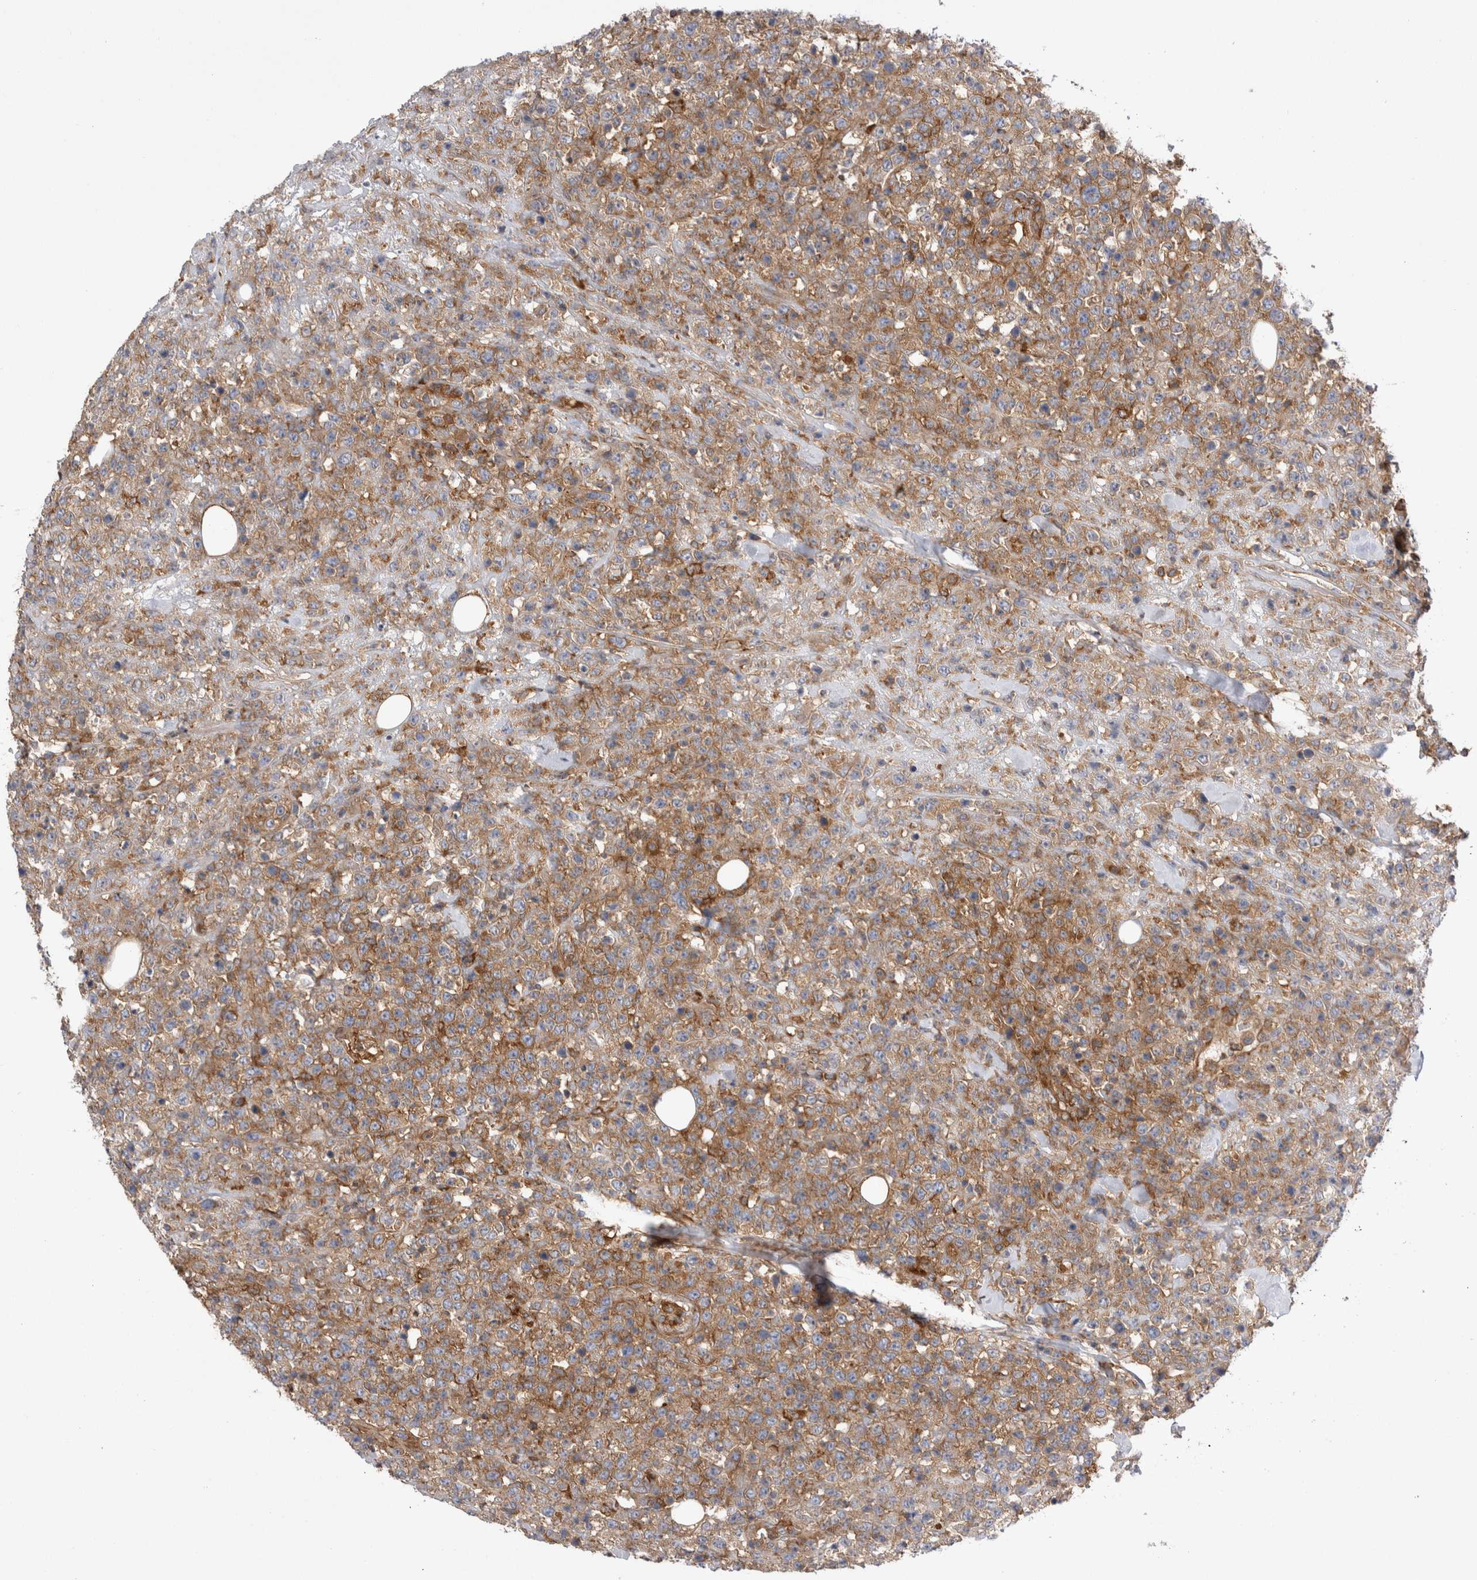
{"staining": {"intensity": "moderate", "quantity": ">75%", "location": "cytoplasmic/membranous"}, "tissue": "lymphoma", "cell_type": "Tumor cells", "image_type": "cancer", "snomed": [{"axis": "morphology", "description": "Malignant lymphoma, non-Hodgkin's type, High grade"}, {"axis": "topography", "description": "Colon"}], "caption": "An immunohistochemistry (IHC) micrograph of neoplastic tissue is shown. Protein staining in brown highlights moderate cytoplasmic/membranous positivity in malignant lymphoma, non-Hodgkin's type (high-grade) within tumor cells.", "gene": "RAB11FIP1", "patient": {"sex": "female", "age": 53}}